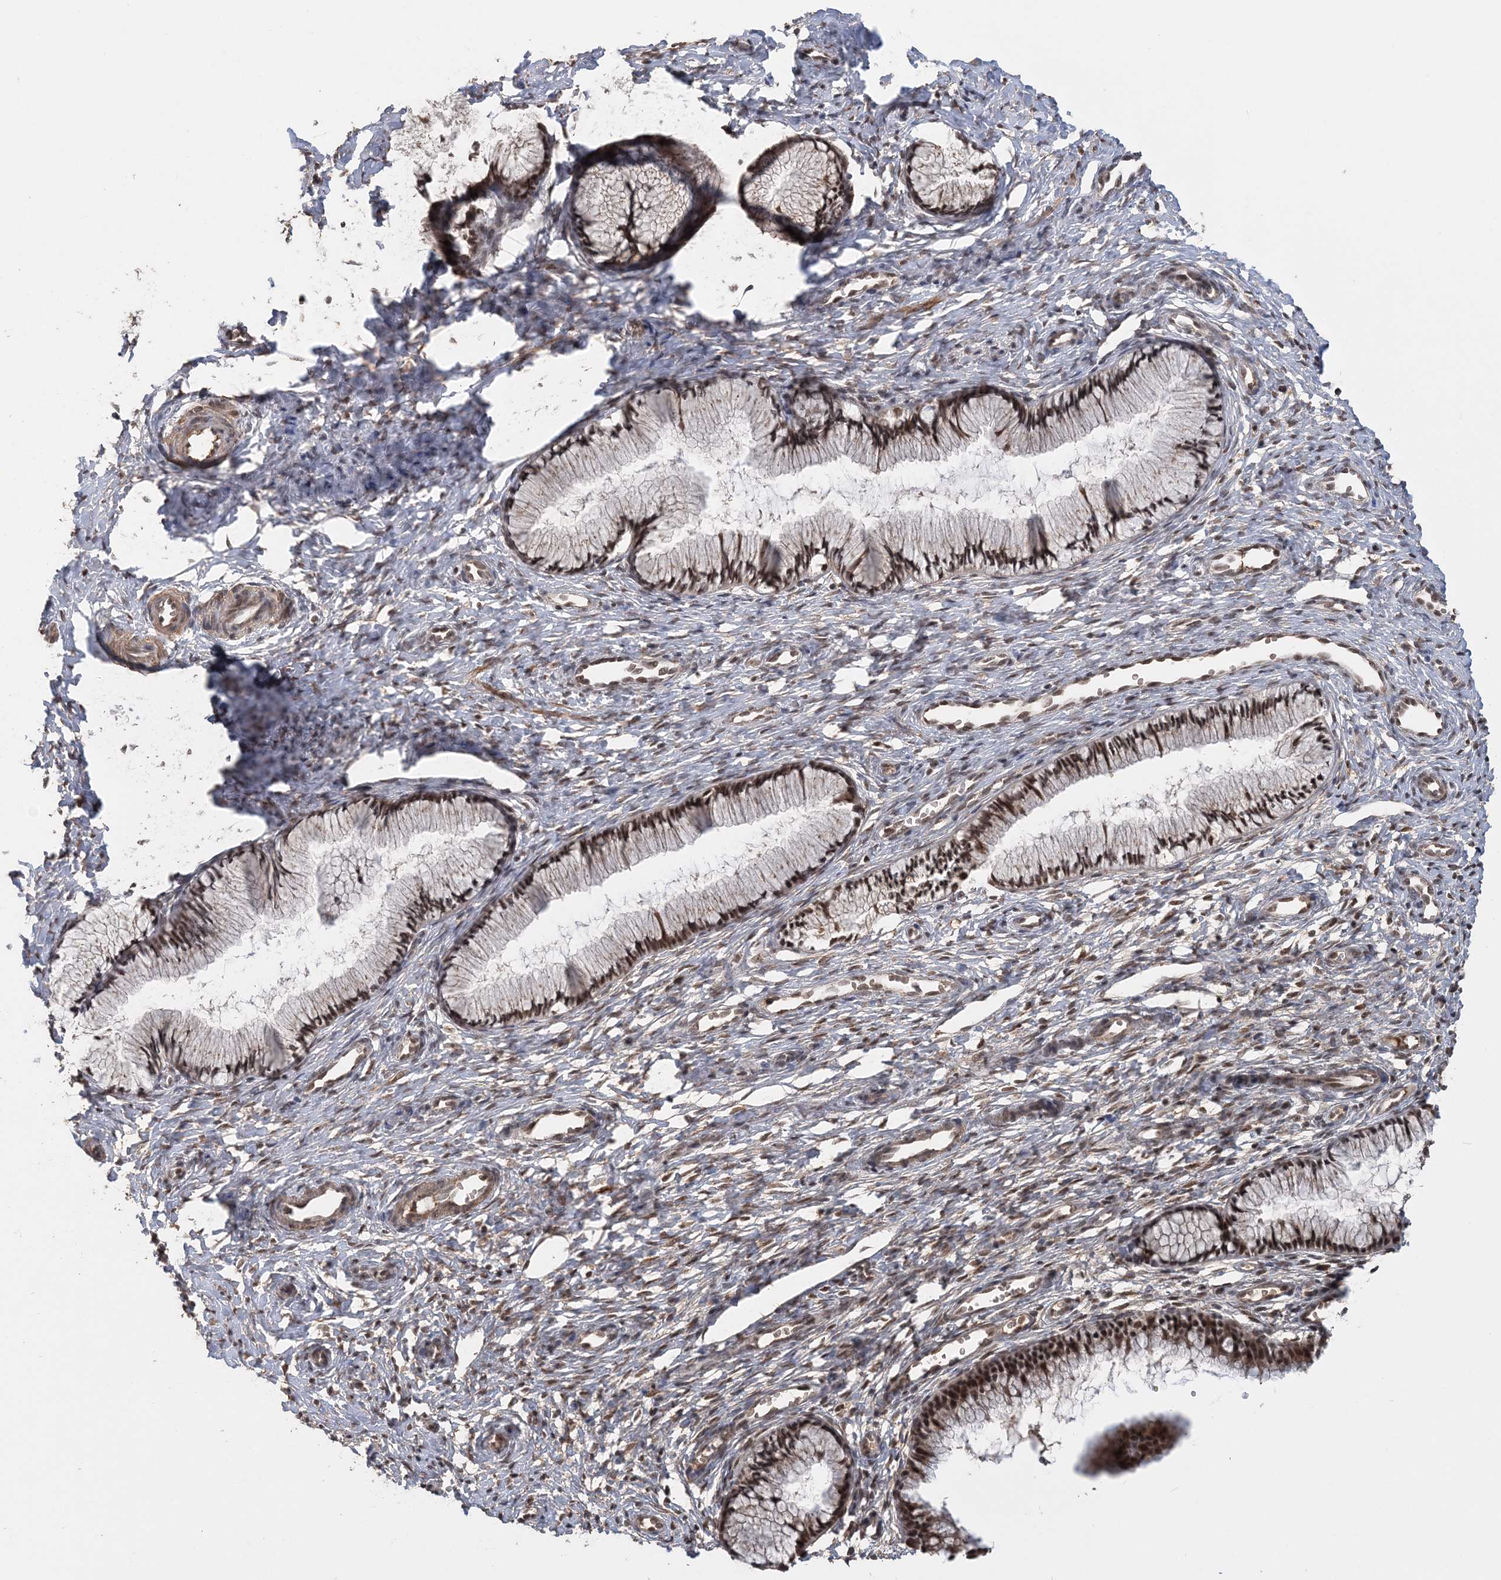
{"staining": {"intensity": "moderate", "quantity": ">75%", "location": "nuclear"}, "tissue": "cervix", "cell_type": "Glandular cells", "image_type": "normal", "snomed": [{"axis": "morphology", "description": "Normal tissue, NOS"}, {"axis": "topography", "description": "Cervix"}], "caption": "Immunohistochemical staining of benign cervix demonstrates medium levels of moderate nuclear positivity in about >75% of glandular cells.", "gene": "TSHZ2", "patient": {"sex": "female", "age": 27}}